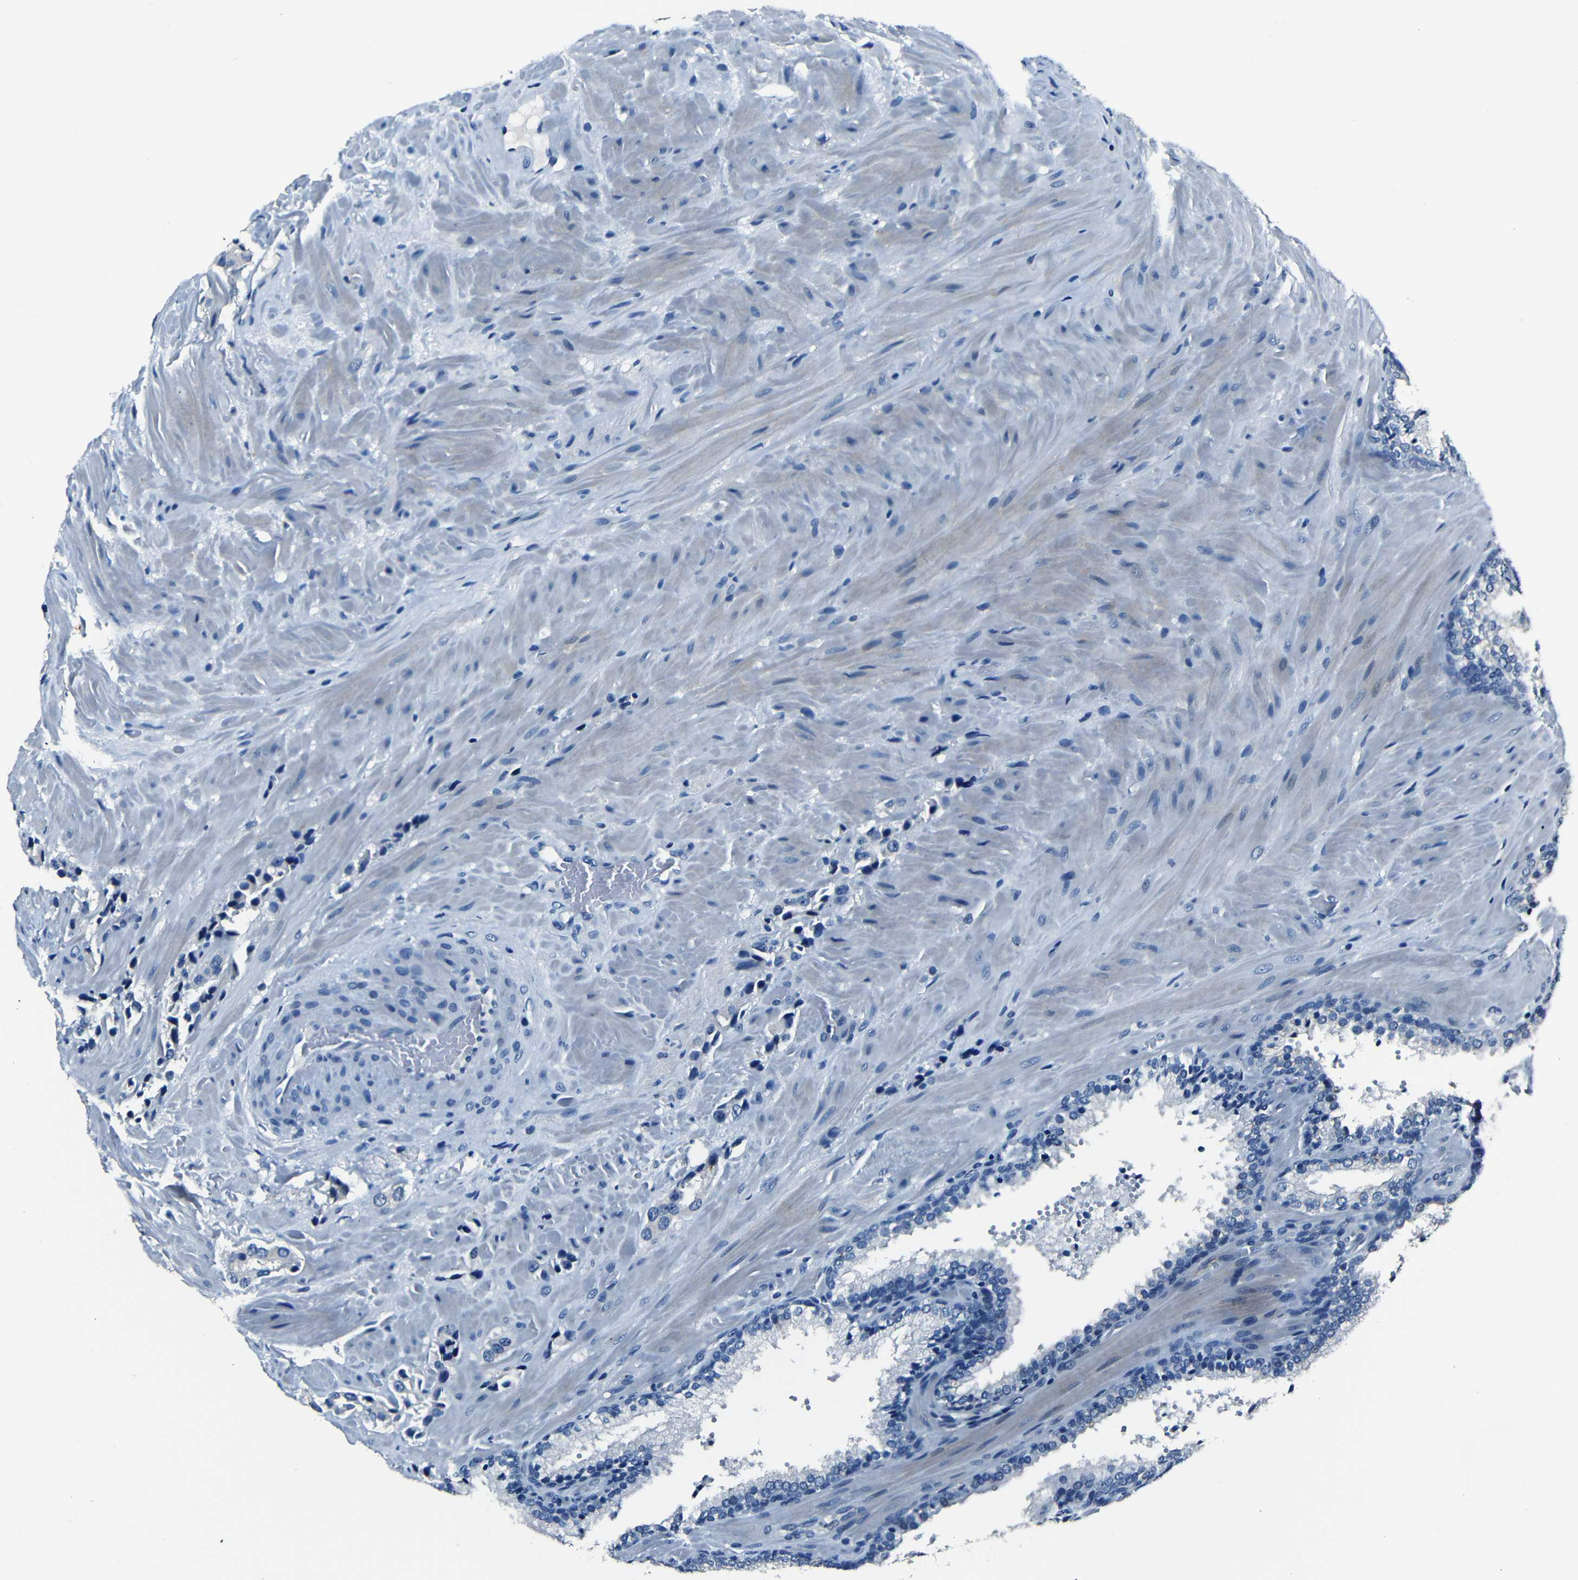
{"staining": {"intensity": "negative", "quantity": "none", "location": "none"}, "tissue": "prostate cancer", "cell_type": "Tumor cells", "image_type": "cancer", "snomed": [{"axis": "morphology", "description": "Adenocarcinoma, High grade"}, {"axis": "topography", "description": "Prostate"}], "caption": "Immunohistochemistry of human prostate high-grade adenocarcinoma exhibits no staining in tumor cells.", "gene": "NCMAP", "patient": {"sex": "male", "age": 64}}